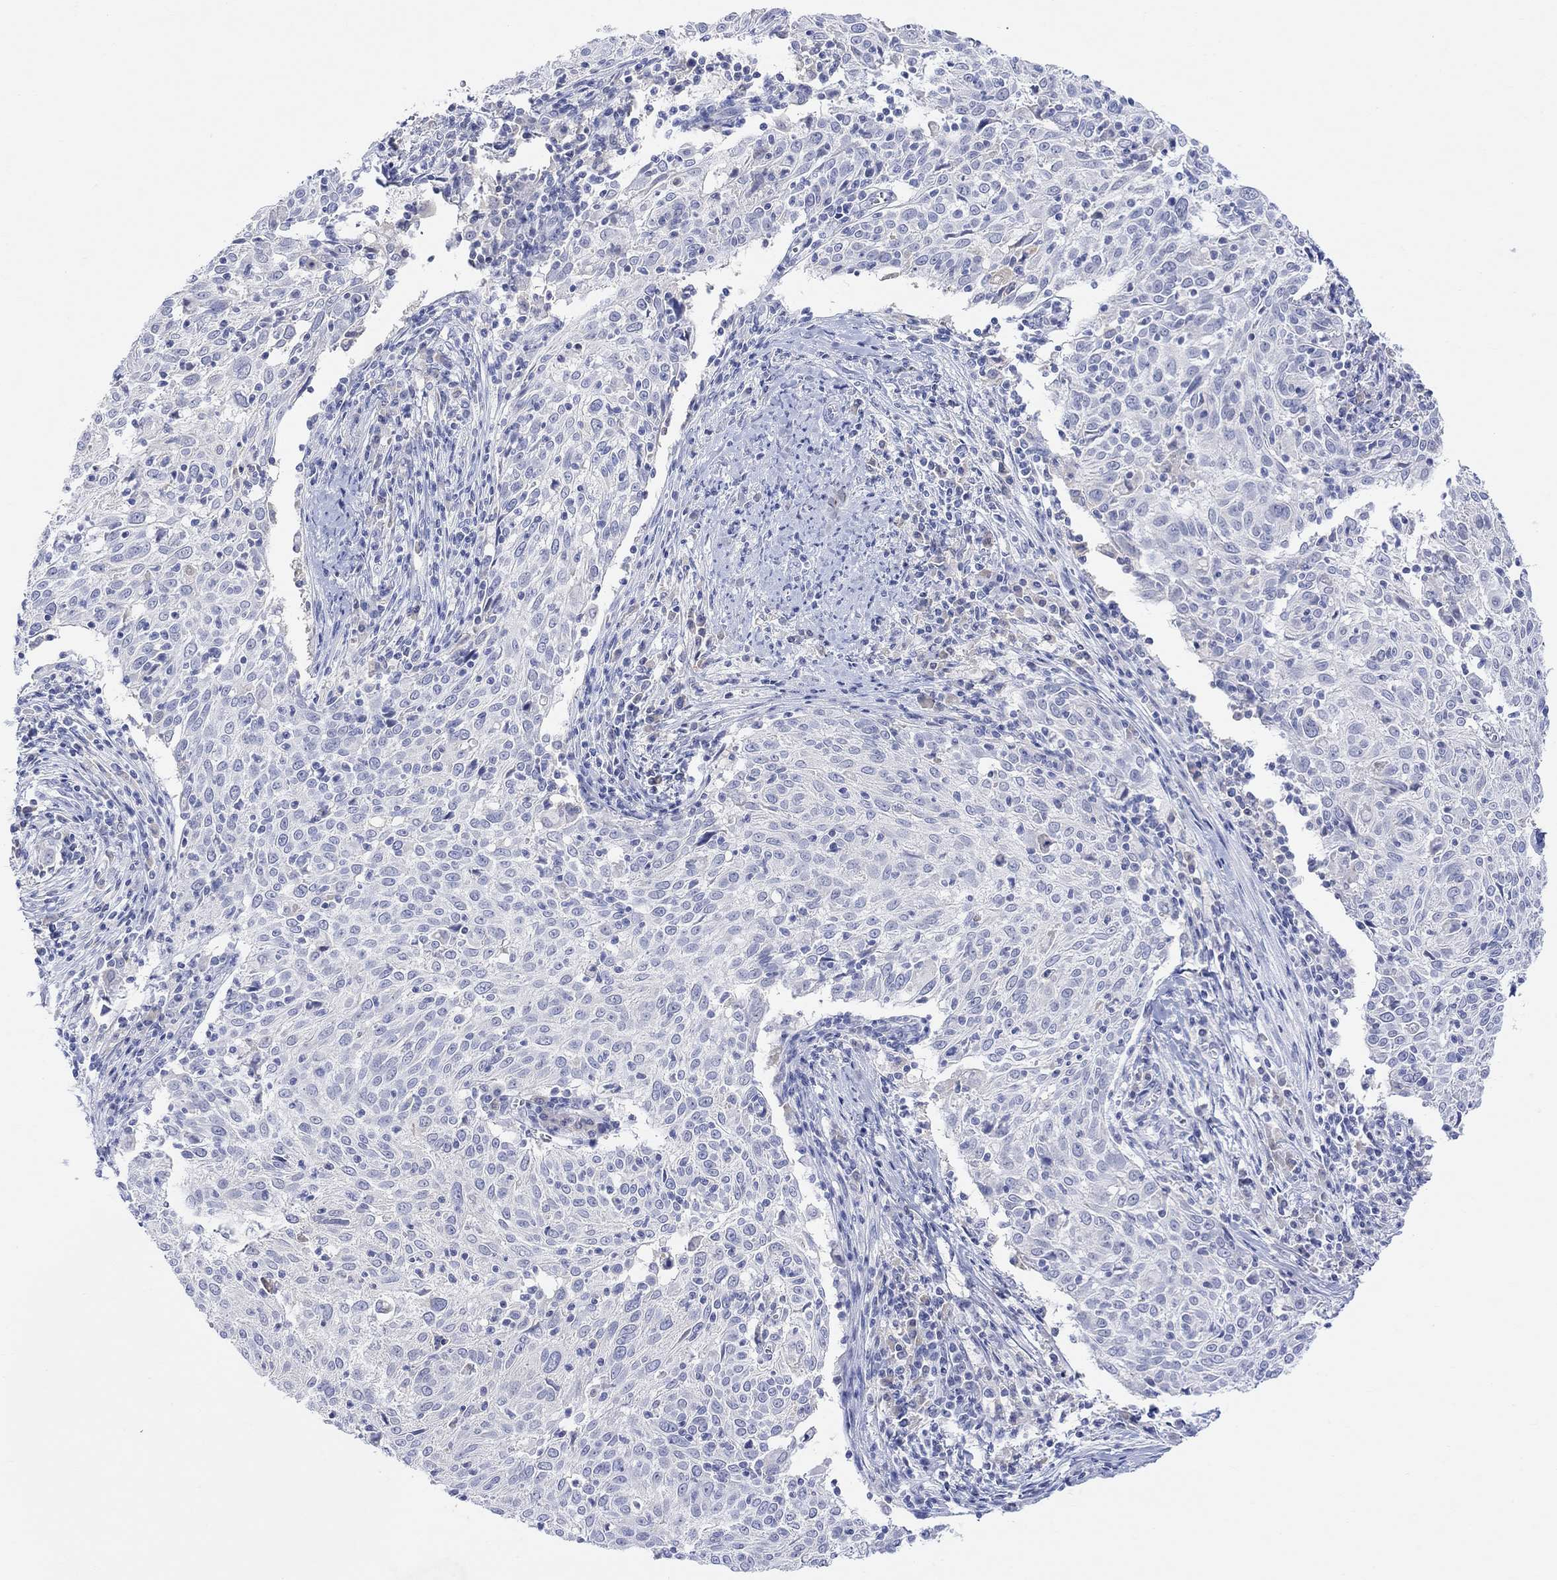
{"staining": {"intensity": "negative", "quantity": "none", "location": "none"}, "tissue": "cervical cancer", "cell_type": "Tumor cells", "image_type": "cancer", "snomed": [{"axis": "morphology", "description": "Squamous cell carcinoma, NOS"}, {"axis": "topography", "description": "Cervix"}], "caption": "Tumor cells are negative for brown protein staining in cervical squamous cell carcinoma.", "gene": "TYR", "patient": {"sex": "female", "age": 39}}